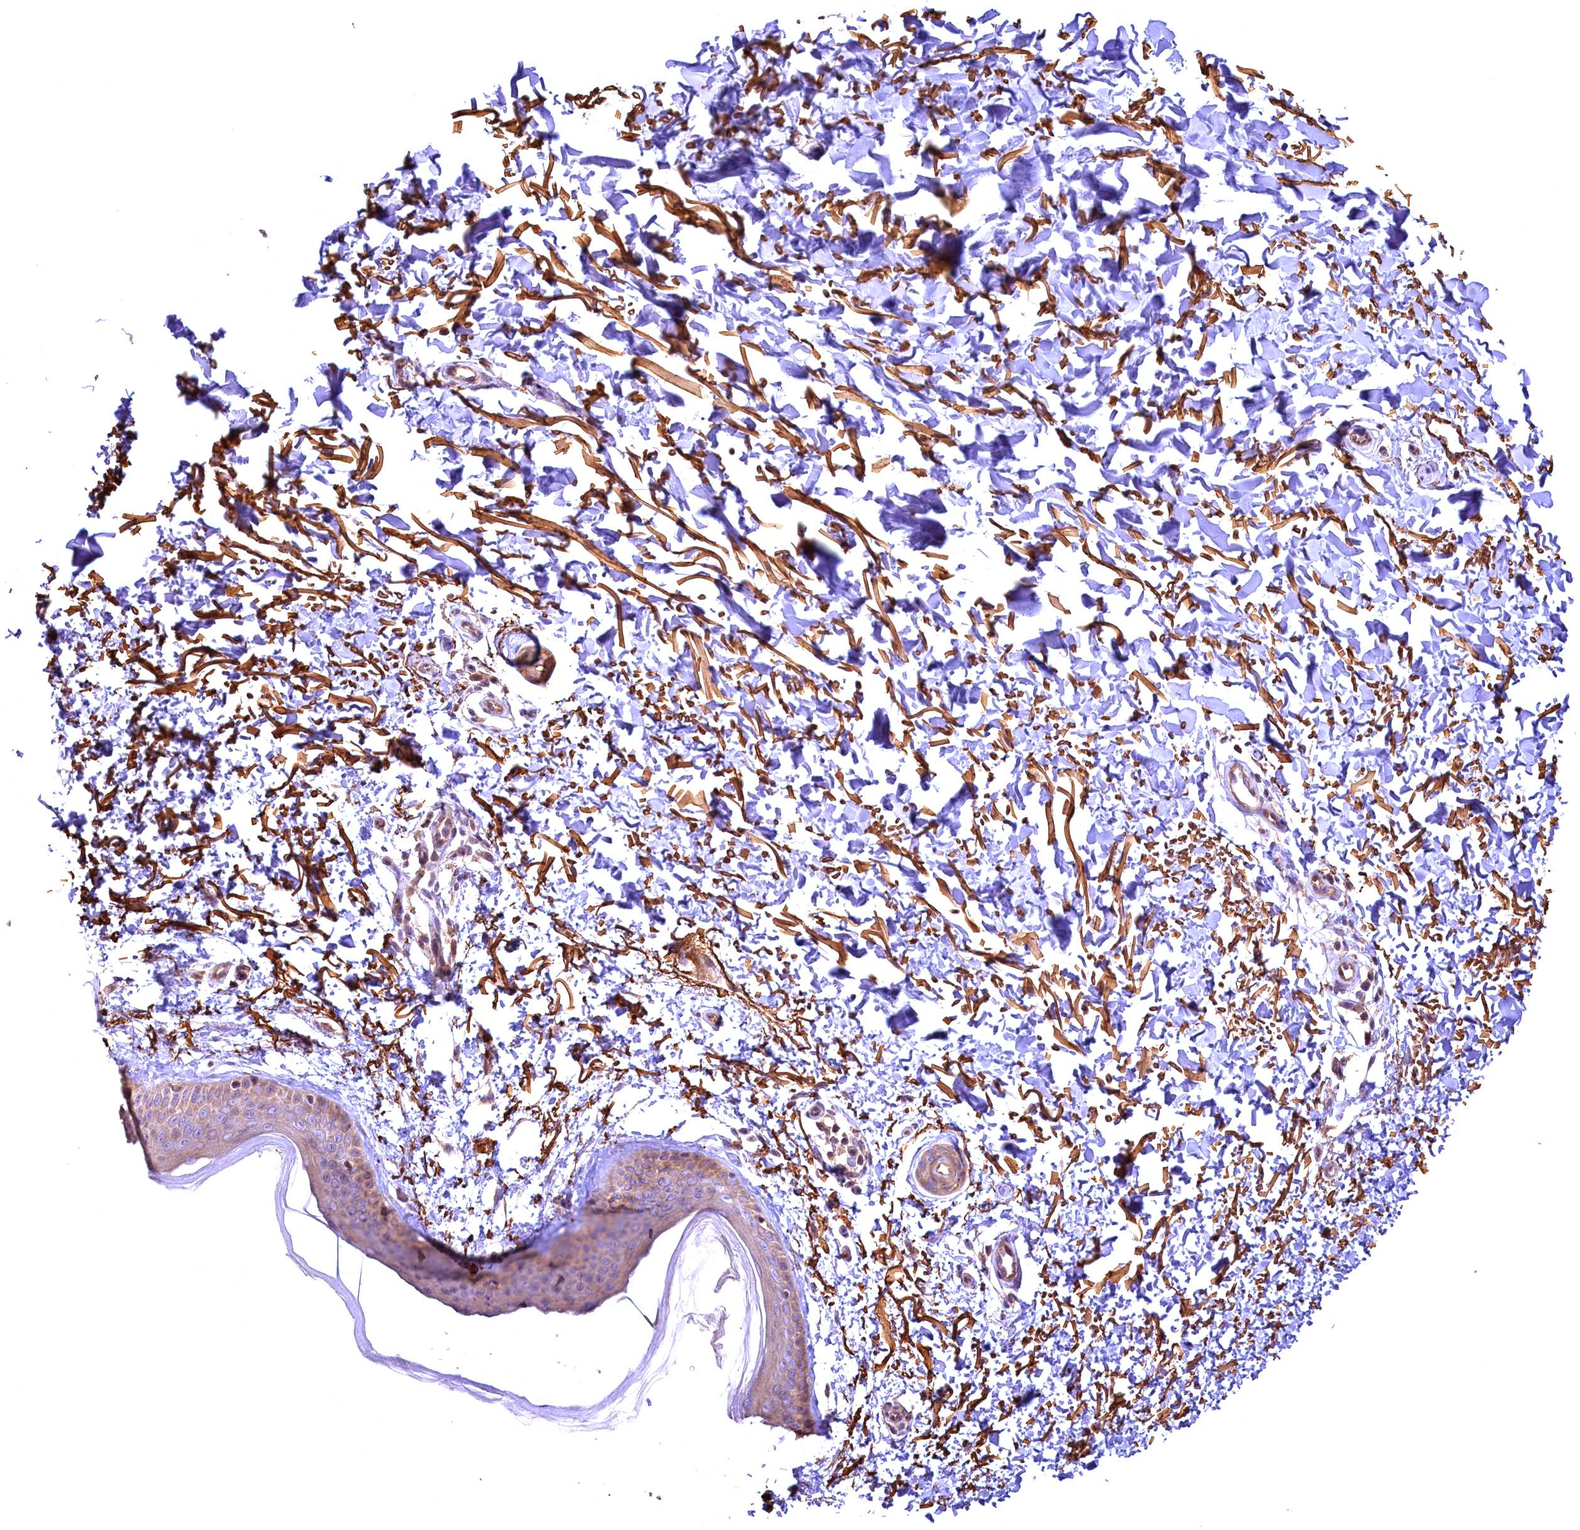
{"staining": {"intensity": "weak", "quantity": ">75%", "location": "cytoplasmic/membranous"}, "tissue": "skin", "cell_type": "Fibroblasts", "image_type": "normal", "snomed": [{"axis": "morphology", "description": "Normal tissue, NOS"}, {"axis": "topography", "description": "Skin"}], "caption": "Immunohistochemistry staining of normal skin, which displays low levels of weak cytoplasmic/membranous expression in approximately >75% of fibroblasts indicating weak cytoplasmic/membranous protein staining. The staining was performed using DAB (brown) for protein detection and nuclei were counterstained in hematoxylin (blue).", "gene": "FUZ", "patient": {"sex": "male", "age": 66}}